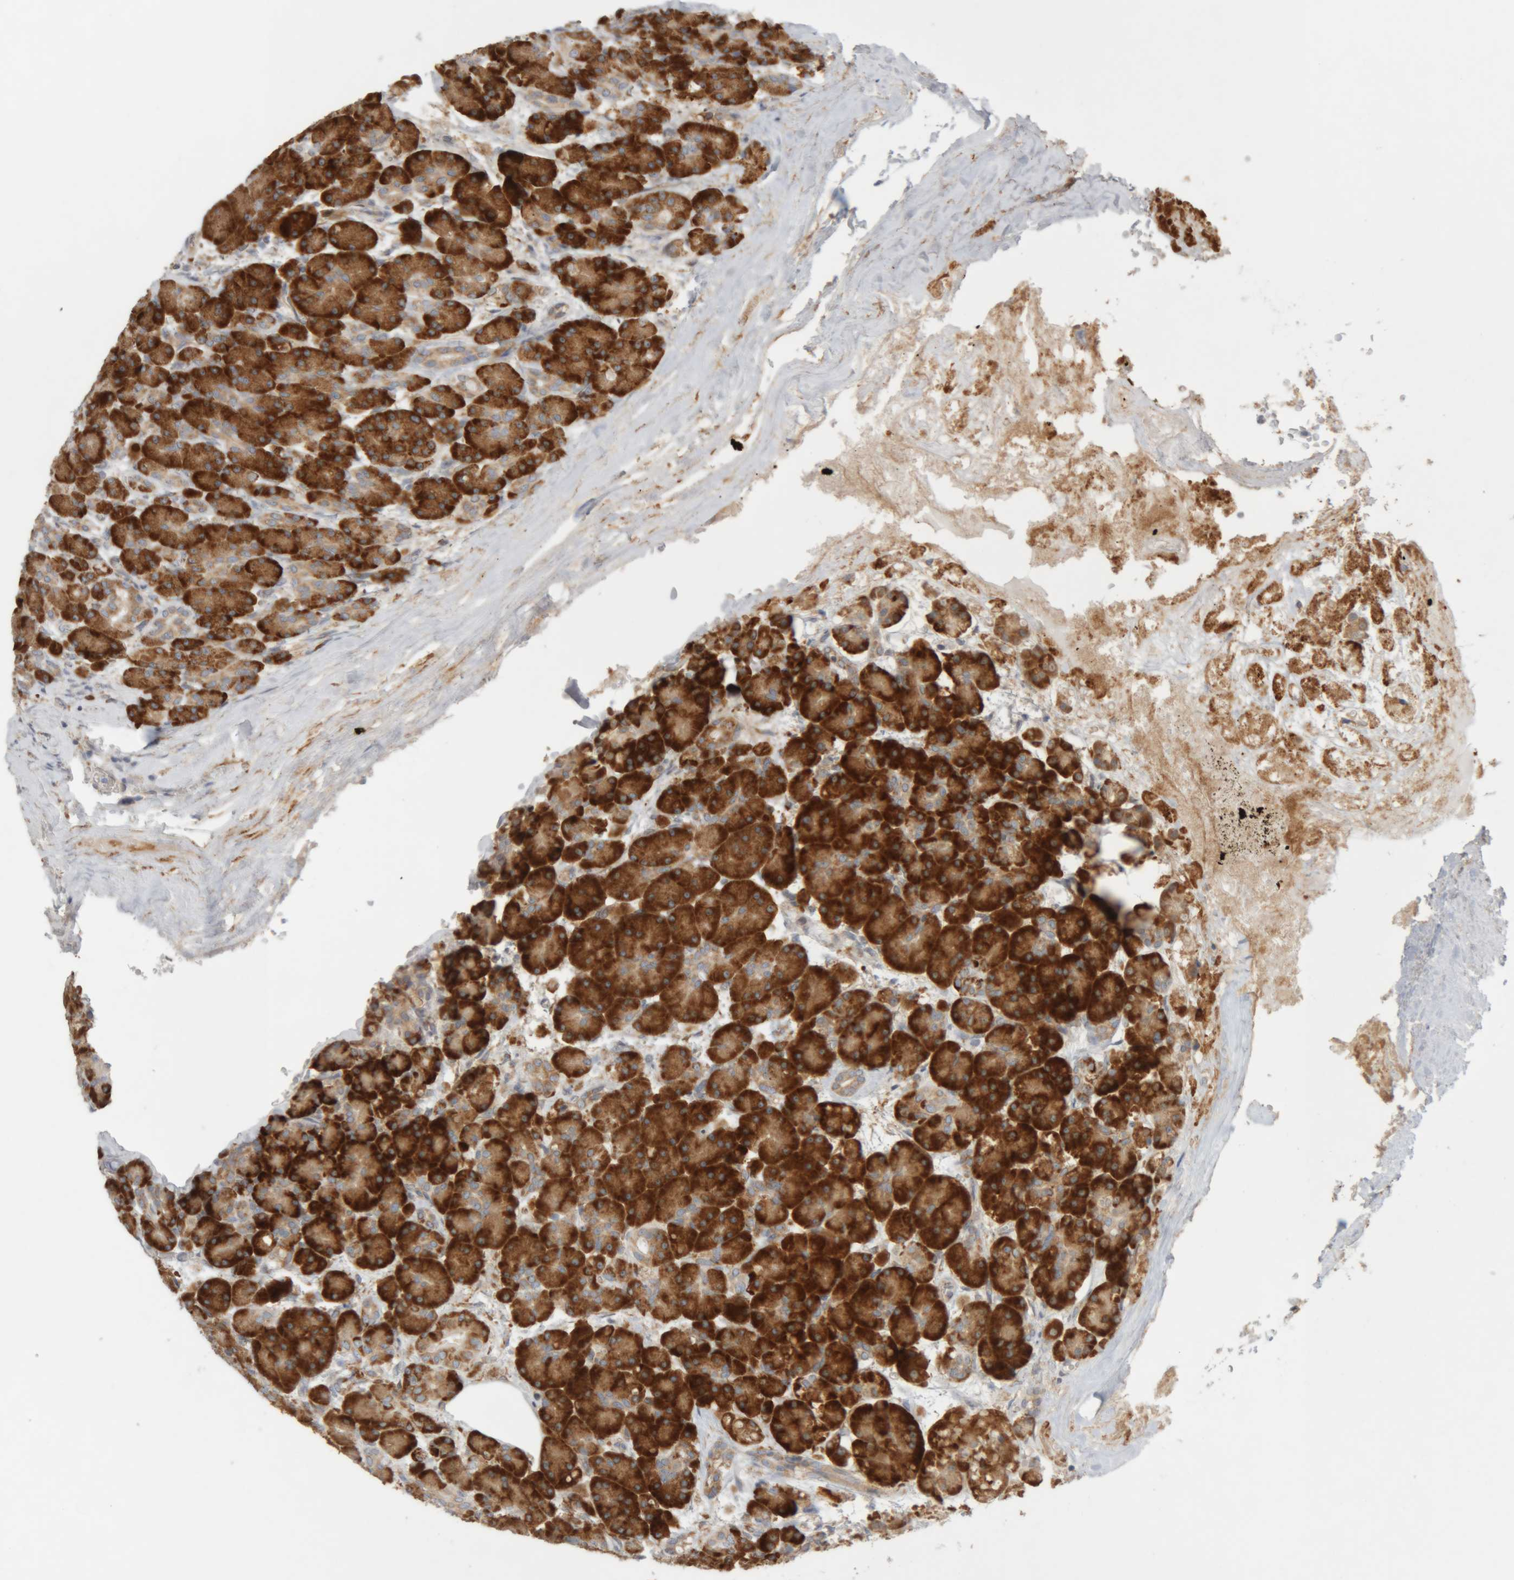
{"staining": {"intensity": "strong", "quantity": ">75%", "location": "cytoplasmic/membranous"}, "tissue": "pancreas", "cell_type": "Exocrine glandular cells", "image_type": "normal", "snomed": [{"axis": "morphology", "description": "Normal tissue, NOS"}, {"axis": "topography", "description": "Pancreas"}], "caption": "The immunohistochemical stain highlights strong cytoplasmic/membranous positivity in exocrine glandular cells of normal pancreas. The staining was performed using DAB, with brown indicating positive protein expression. Nuclei are stained blue with hematoxylin.", "gene": "RPN2", "patient": {"sex": "male", "age": 63}}